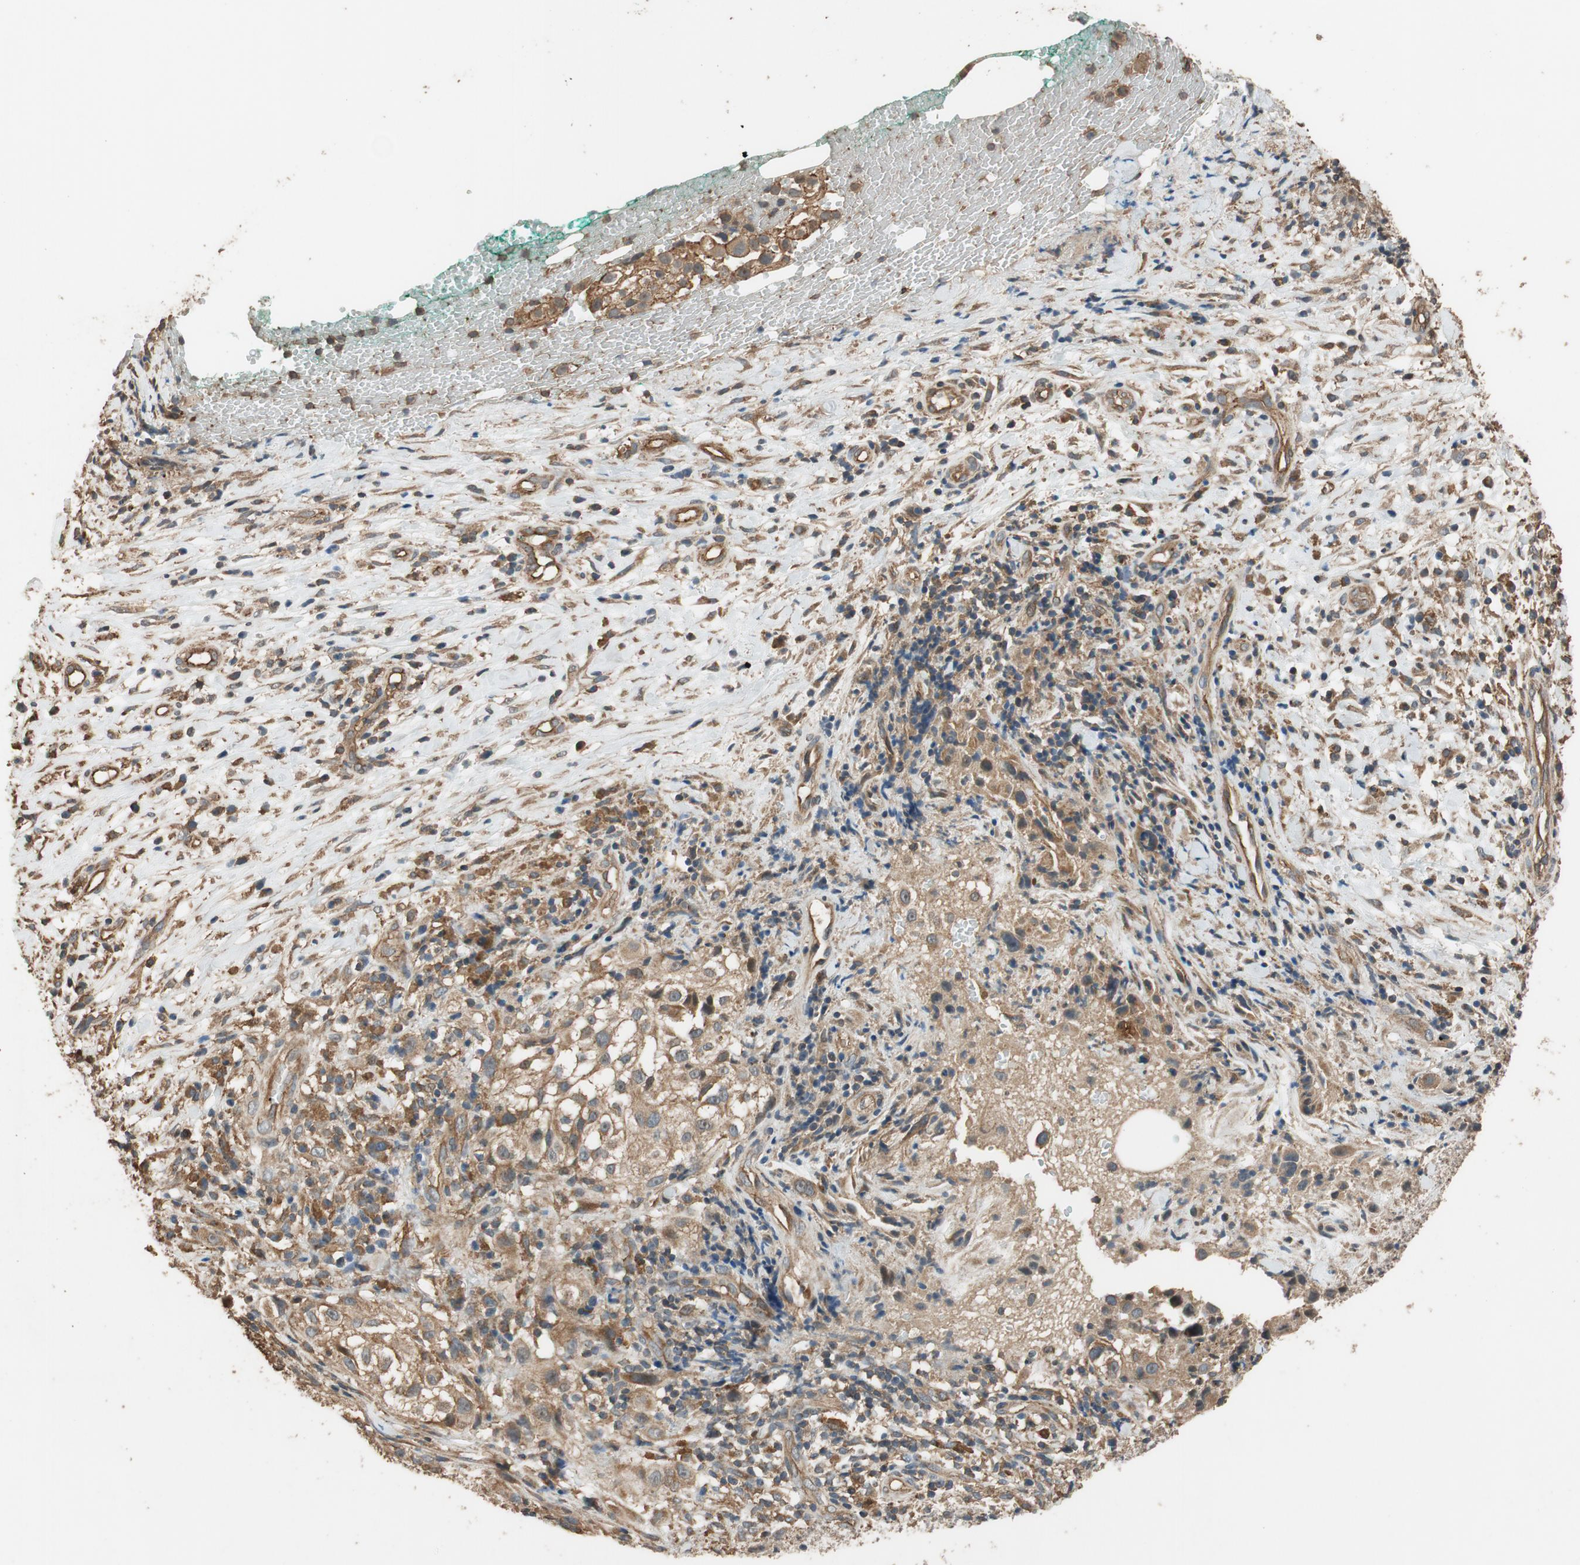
{"staining": {"intensity": "moderate", "quantity": ">75%", "location": "cytoplasmic/membranous"}, "tissue": "melanoma", "cell_type": "Tumor cells", "image_type": "cancer", "snomed": [{"axis": "morphology", "description": "Necrosis, NOS"}, {"axis": "morphology", "description": "Malignant melanoma, NOS"}, {"axis": "topography", "description": "Skin"}], "caption": "Human melanoma stained for a protein (brown) demonstrates moderate cytoplasmic/membranous positive positivity in approximately >75% of tumor cells.", "gene": "MST1R", "patient": {"sex": "female", "age": 87}}